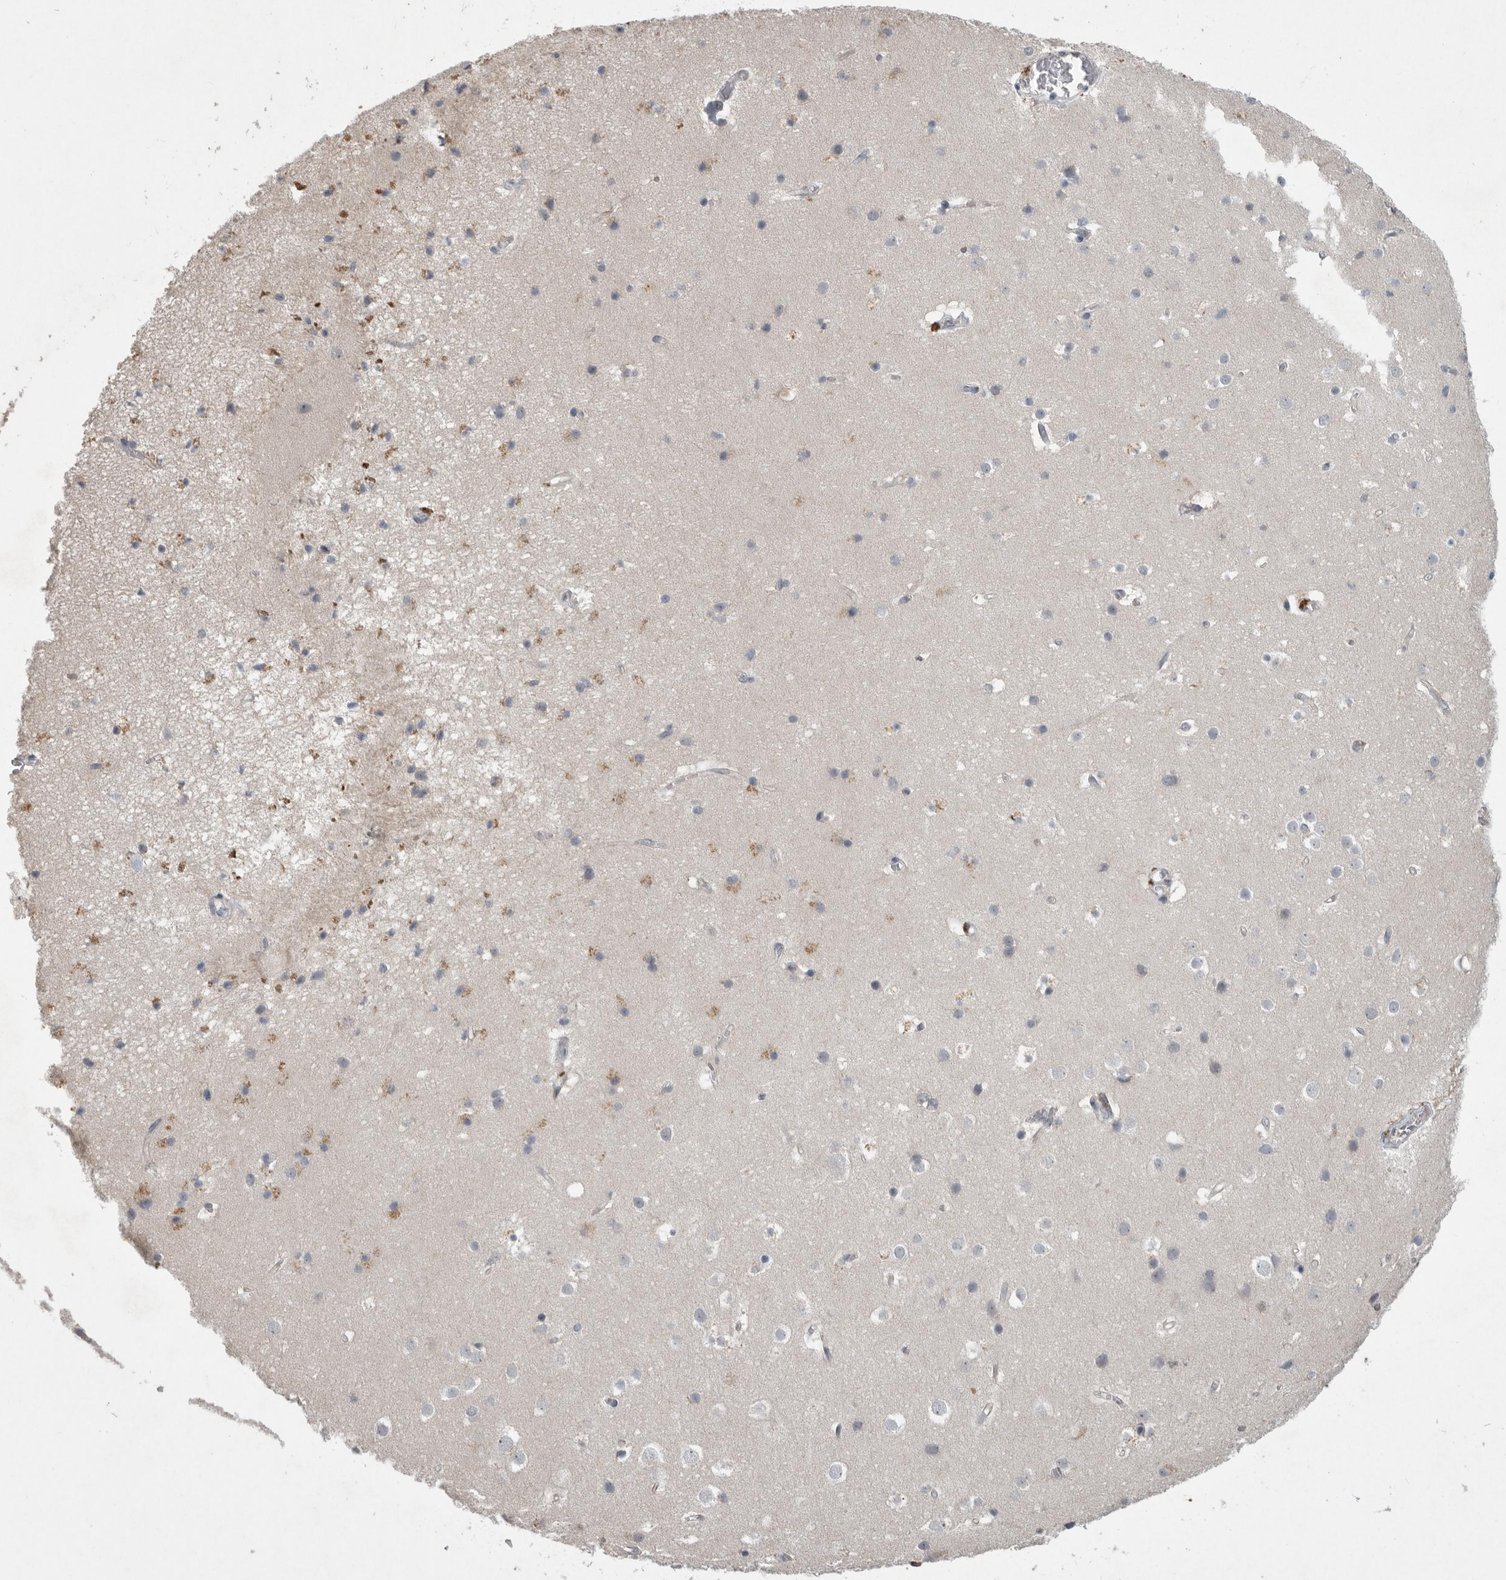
{"staining": {"intensity": "negative", "quantity": "none", "location": "none"}, "tissue": "cerebral cortex", "cell_type": "Endothelial cells", "image_type": "normal", "snomed": [{"axis": "morphology", "description": "Normal tissue, NOS"}, {"axis": "topography", "description": "Cerebral cortex"}], "caption": "IHC image of normal cerebral cortex: cerebral cortex stained with DAB shows no significant protein staining in endothelial cells.", "gene": "MAN2A1", "patient": {"sex": "male", "age": 54}}